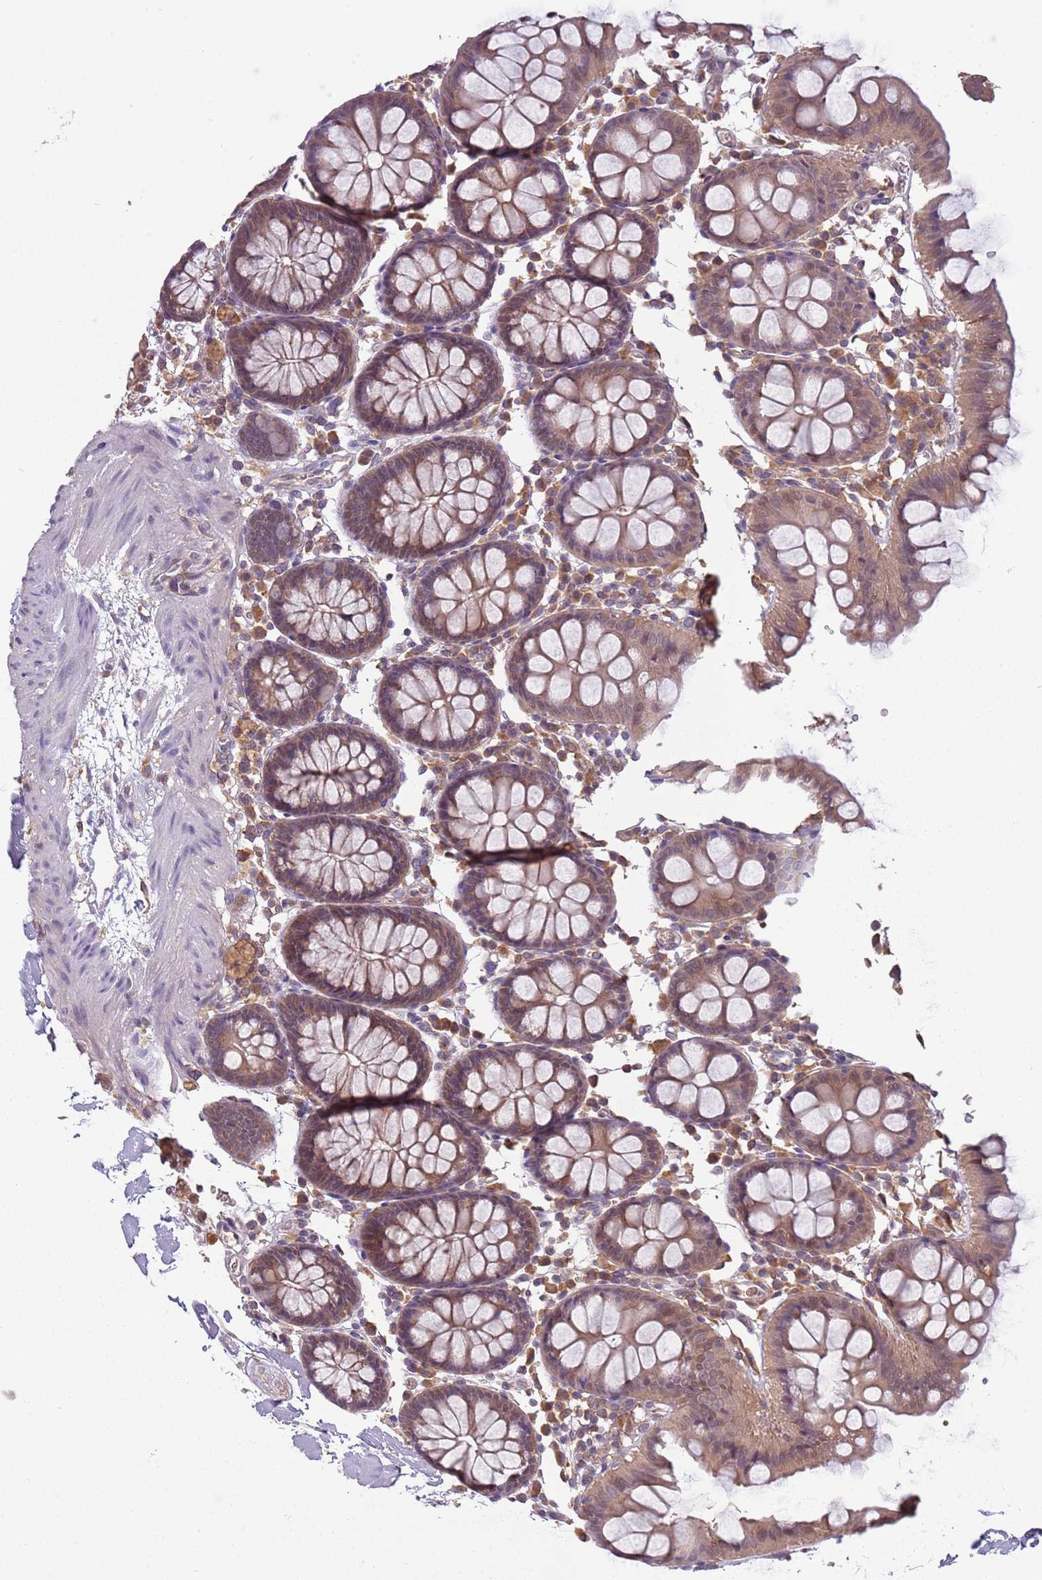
{"staining": {"intensity": "weak", "quantity": "<25%", "location": "cytoplasmic/membranous"}, "tissue": "colon", "cell_type": "Endothelial cells", "image_type": "normal", "snomed": [{"axis": "morphology", "description": "Normal tissue, NOS"}, {"axis": "topography", "description": "Colon"}], "caption": "Immunohistochemistry (IHC) of unremarkable colon reveals no positivity in endothelial cells. (Stains: DAB IHC with hematoxylin counter stain, Microscopy: brightfield microscopy at high magnification).", "gene": "USP32", "patient": {"sex": "male", "age": 75}}